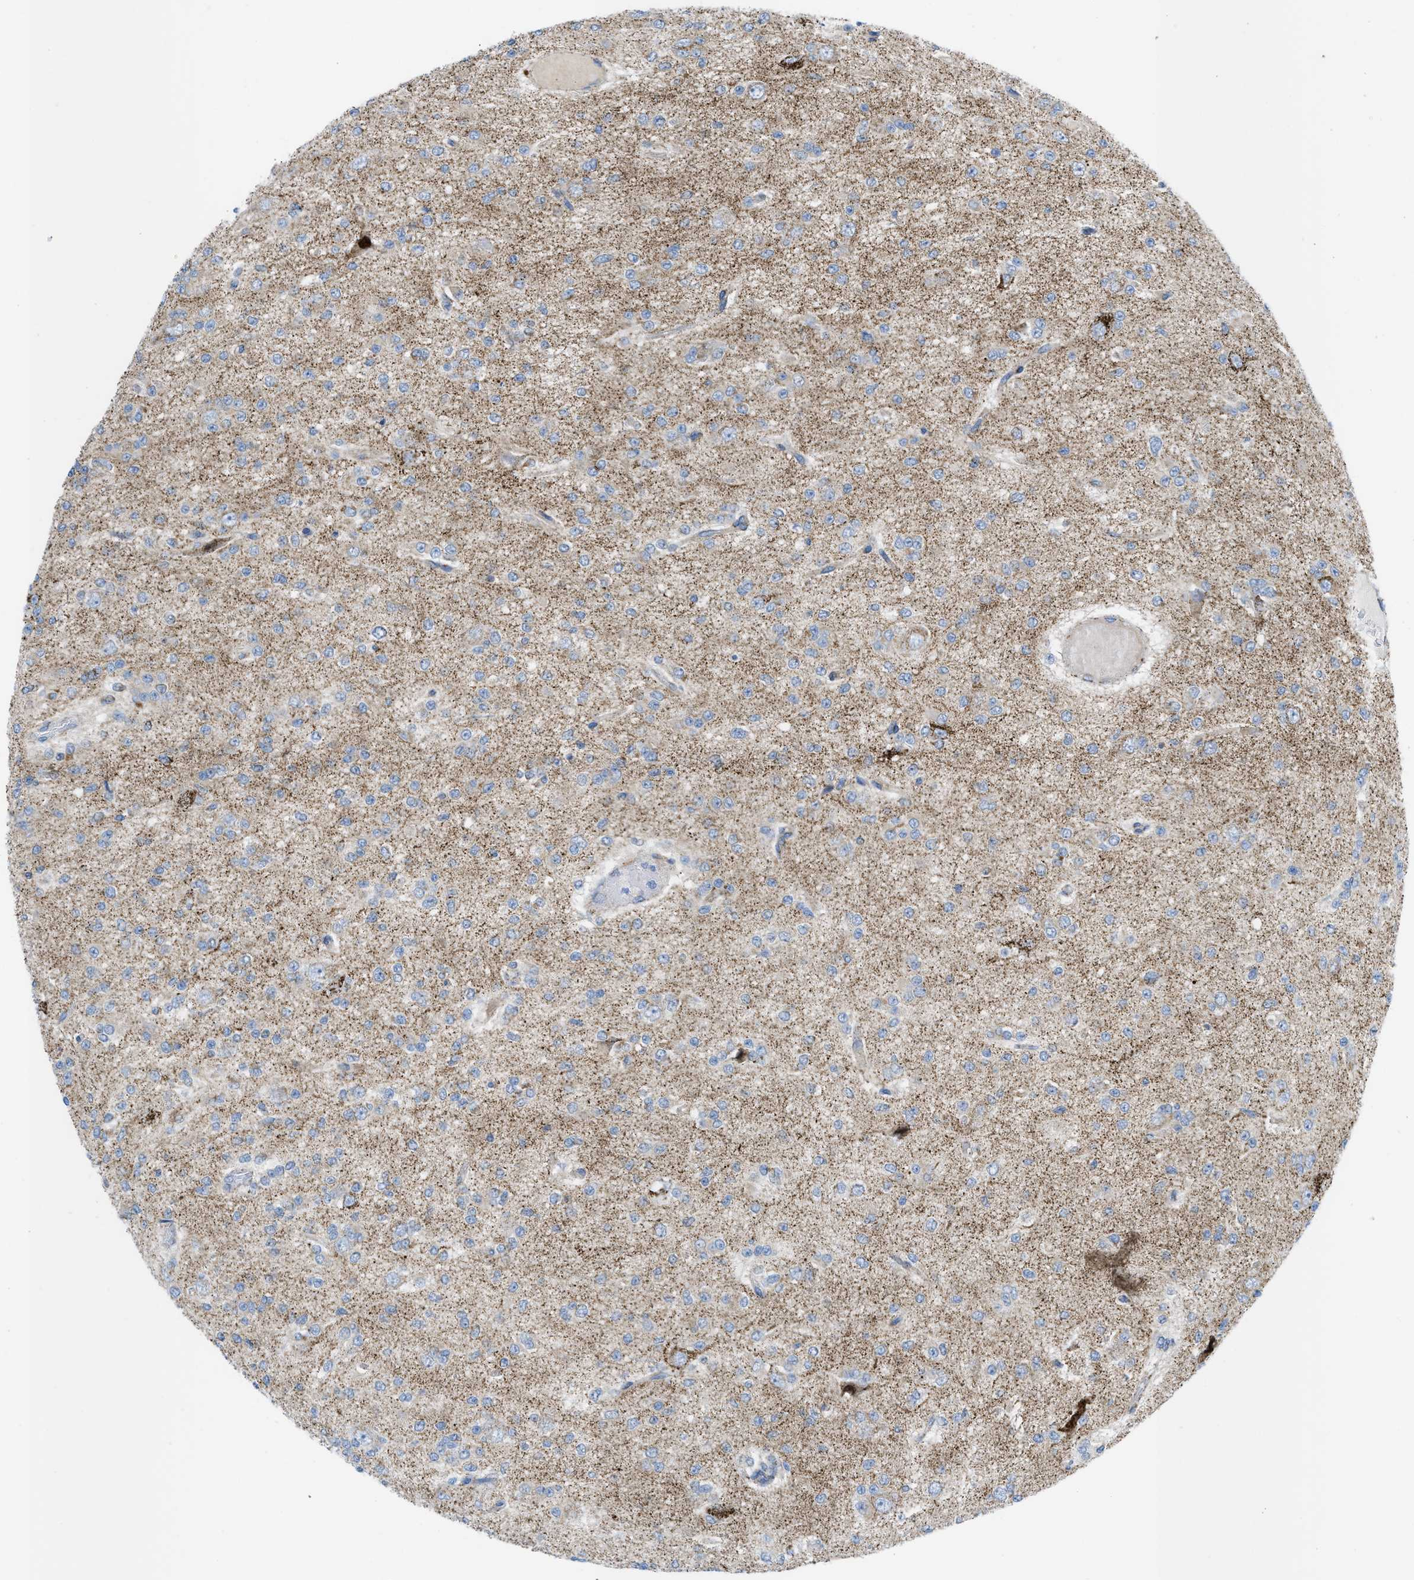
{"staining": {"intensity": "negative", "quantity": "none", "location": "none"}, "tissue": "glioma", "cell_type": "Tumor cells", "image_type": "cancer", "snomed": [{"axis": "morphology", "description": "Glioma, malignant, Low grade"}, {"axis": "topography", "description": "Brain"}], "caption": "Immunohistochemistry photomicrograph of neoplastic tissue: human malignant glioma (low-grade) stained with DAB (3,3'-diaminobenzidine) exhibits no significant protein staining in tumor cells. (DAB IHC with hematoxylin counter stain).", "gene": "RBBP9", "patient": {"sex": "male", "age": 38}}